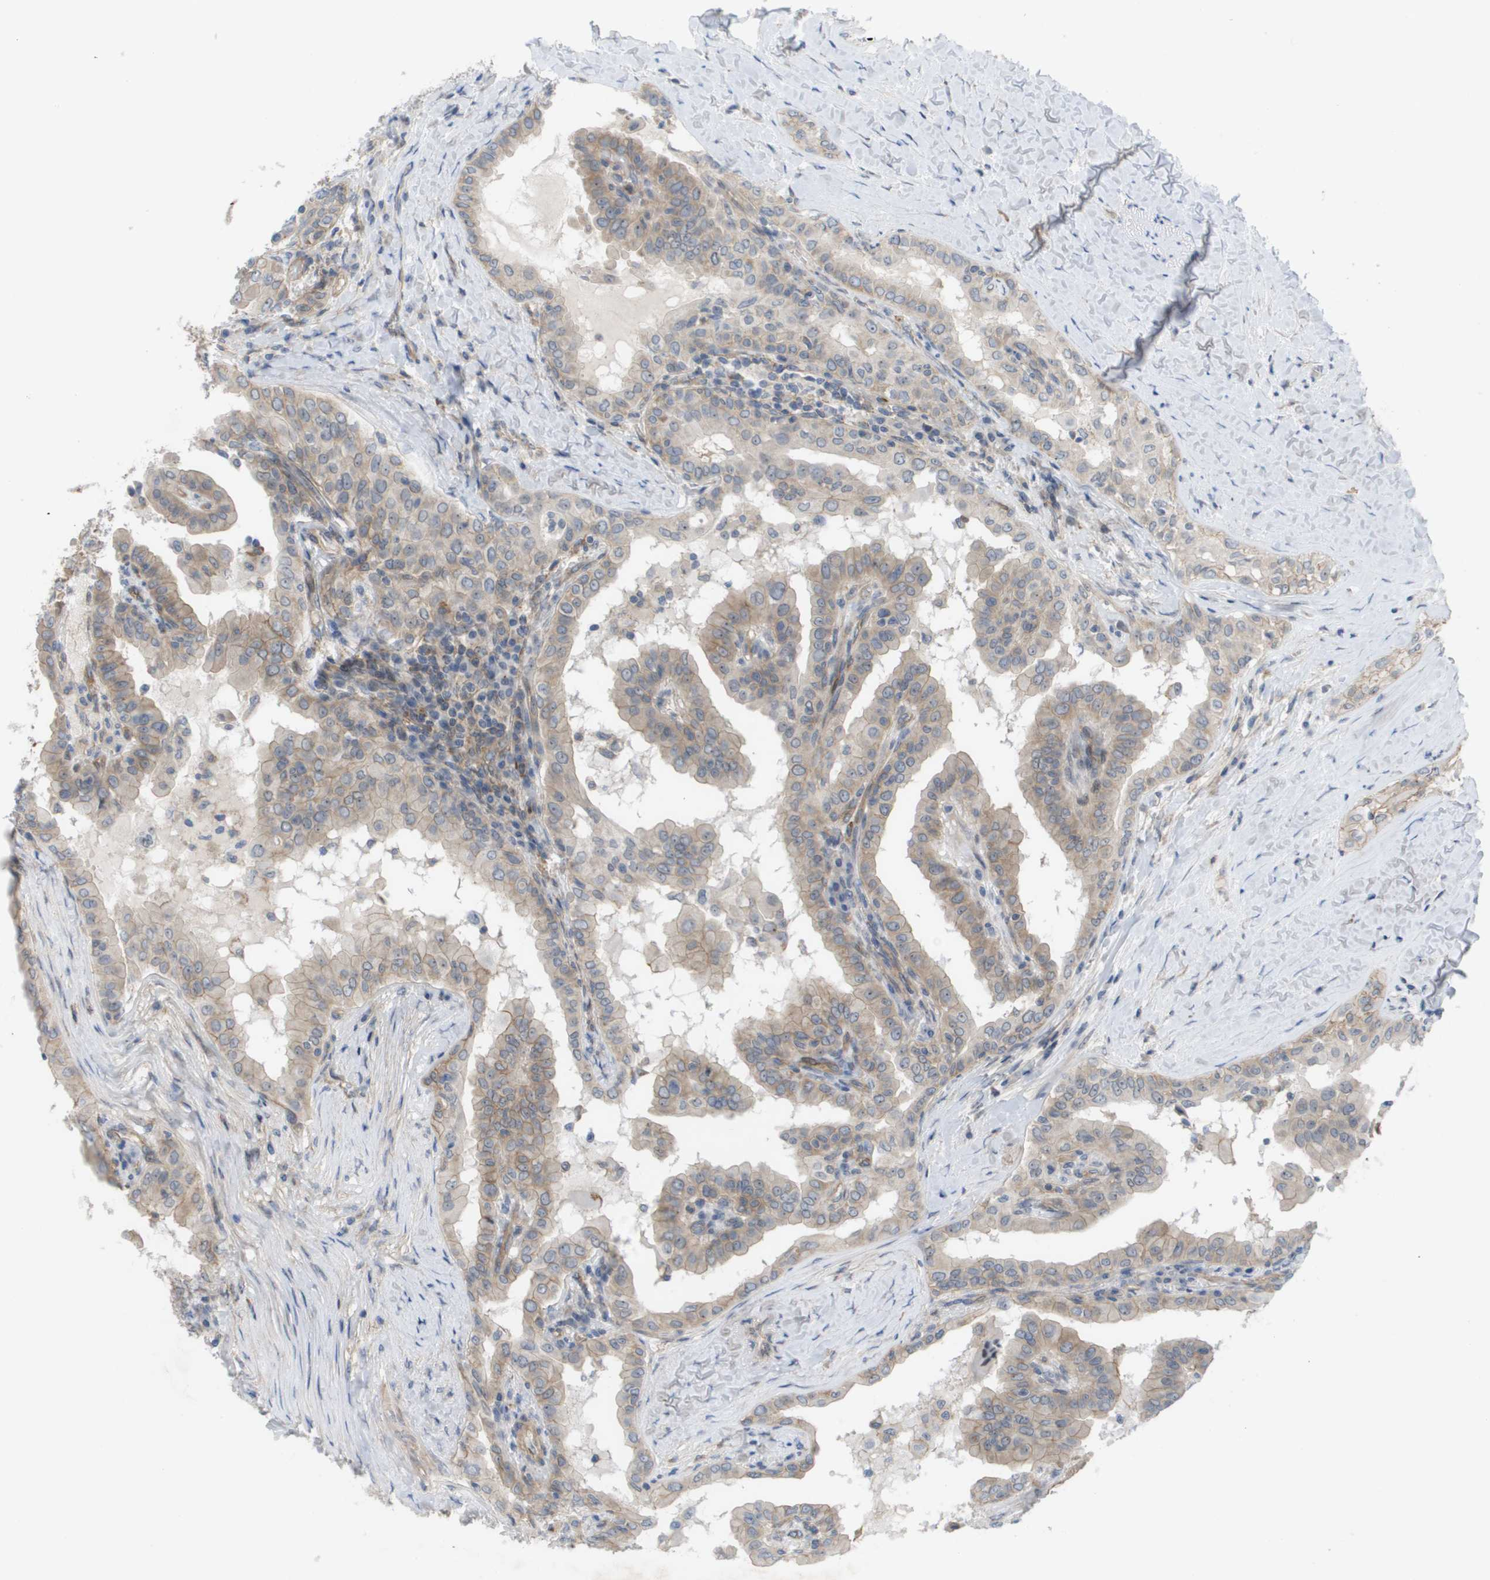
{"staining": {"intensity": "weak", "quantity": ">75%", "location": "cytoplasmic/membranous"}, "tissue": "thyroid cancer", "cell_type": "Tumor cells", "image_type": "cancer", "snomed": [{"axis": "morphology", "description": "Papillary adenocarcinoma, NOS"}, {"axis": "topography", "description": "Thyroid gland"}], "caption": "DAB immunohistochemical staining of papillary adenocarcinoma (thyroid) exhibits weak cytoplasmic/membranous protein positivity in approximately >75% of tumor cells.", "gene": "MTARC2", "patient": {"sex": "male", "age": 33}}